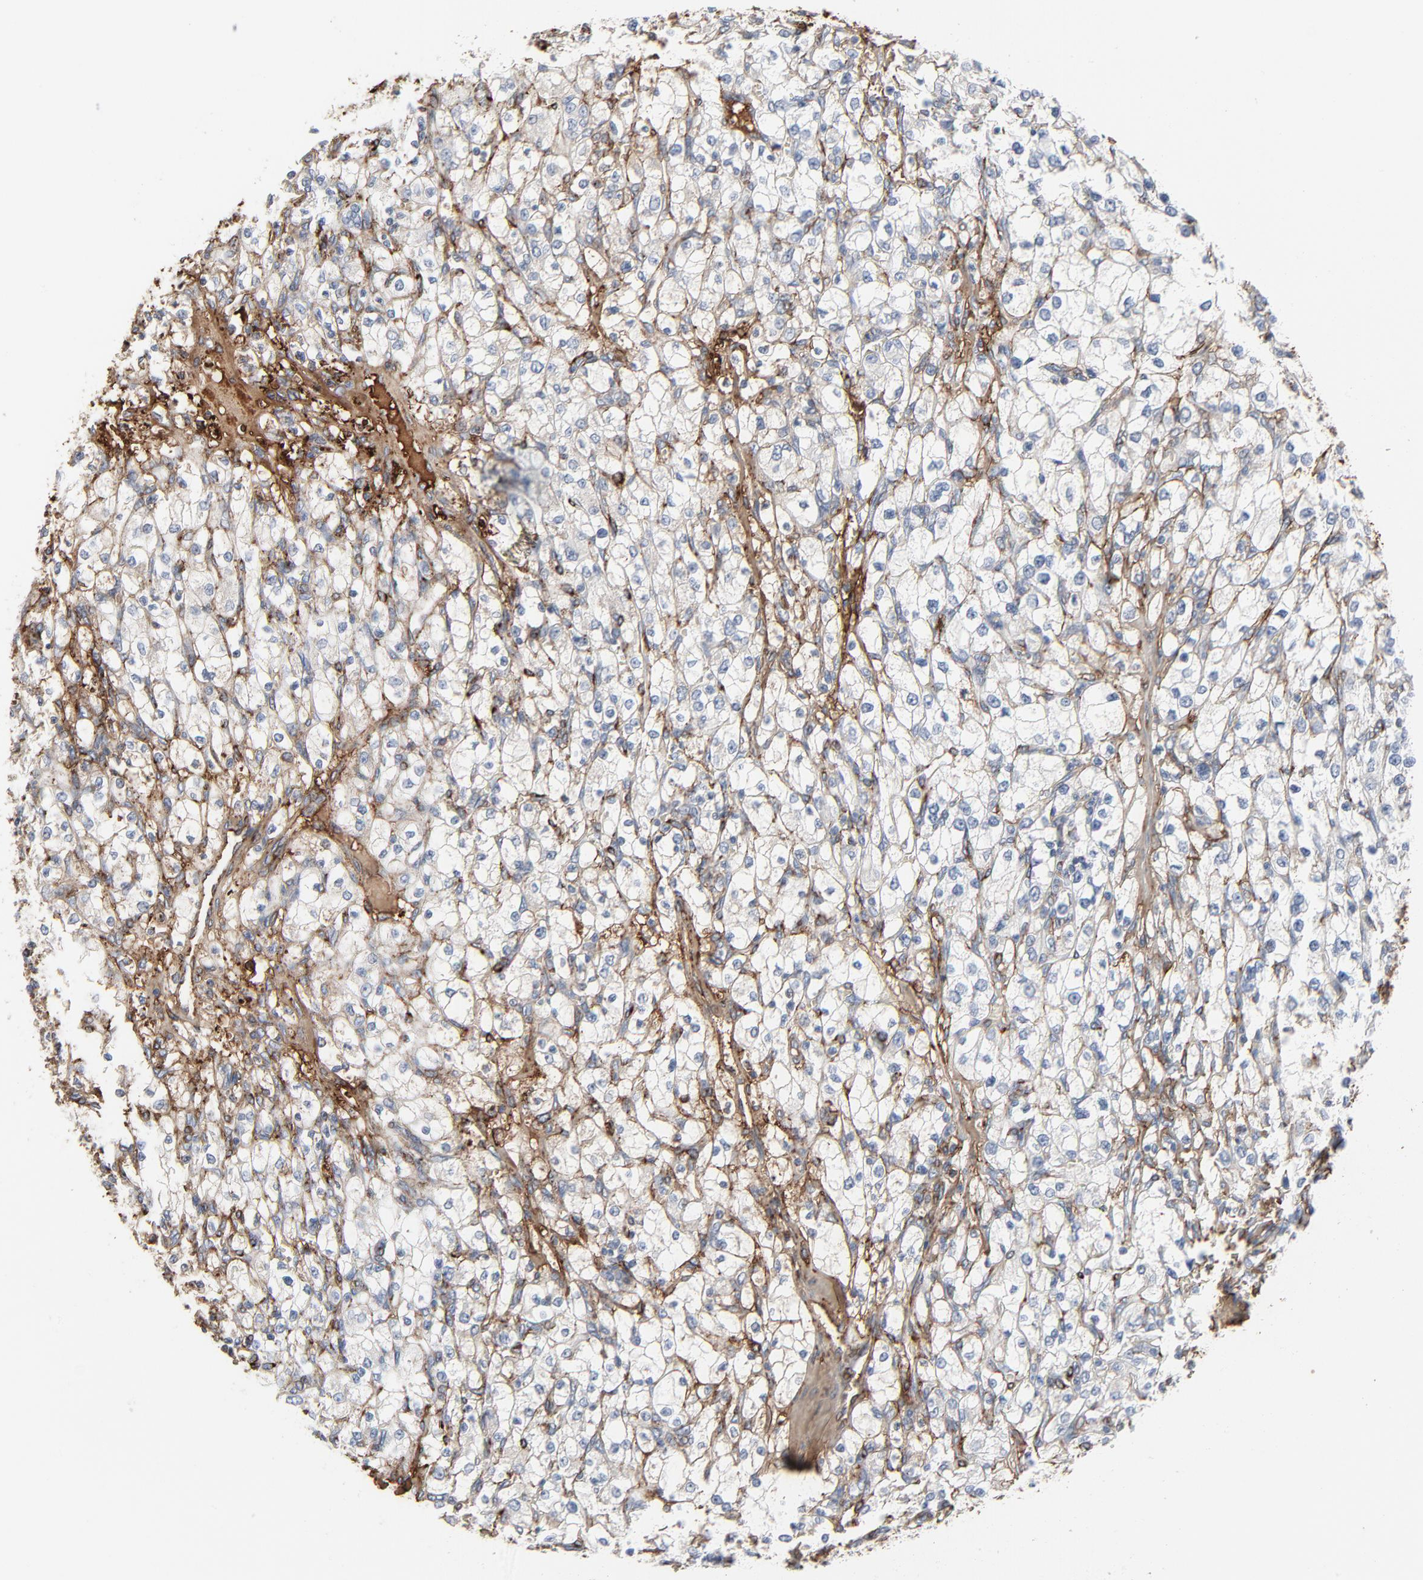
{"staining": {"intensity": "weak", "quantity": "25%-75%", "location": "cytoplasmic/membranous"}, "tissue": "renal cancer", "cell_type": "Tumor cells", "image_type": "cancer", "snomed": [{"axis": "morphology", "description": "Adenocarcinoma, NOS"}, {"axis": "topography", "description": "Kidney"}], "caption": "Renal cancer (adenocarcinoma) stained for a protein (brown) reveals weak cytoplasmic/membranous positive expression in about 25%-75% of tumor cells.", "gene": "BGN", "patient": {"sex": "female", "age": 62}}